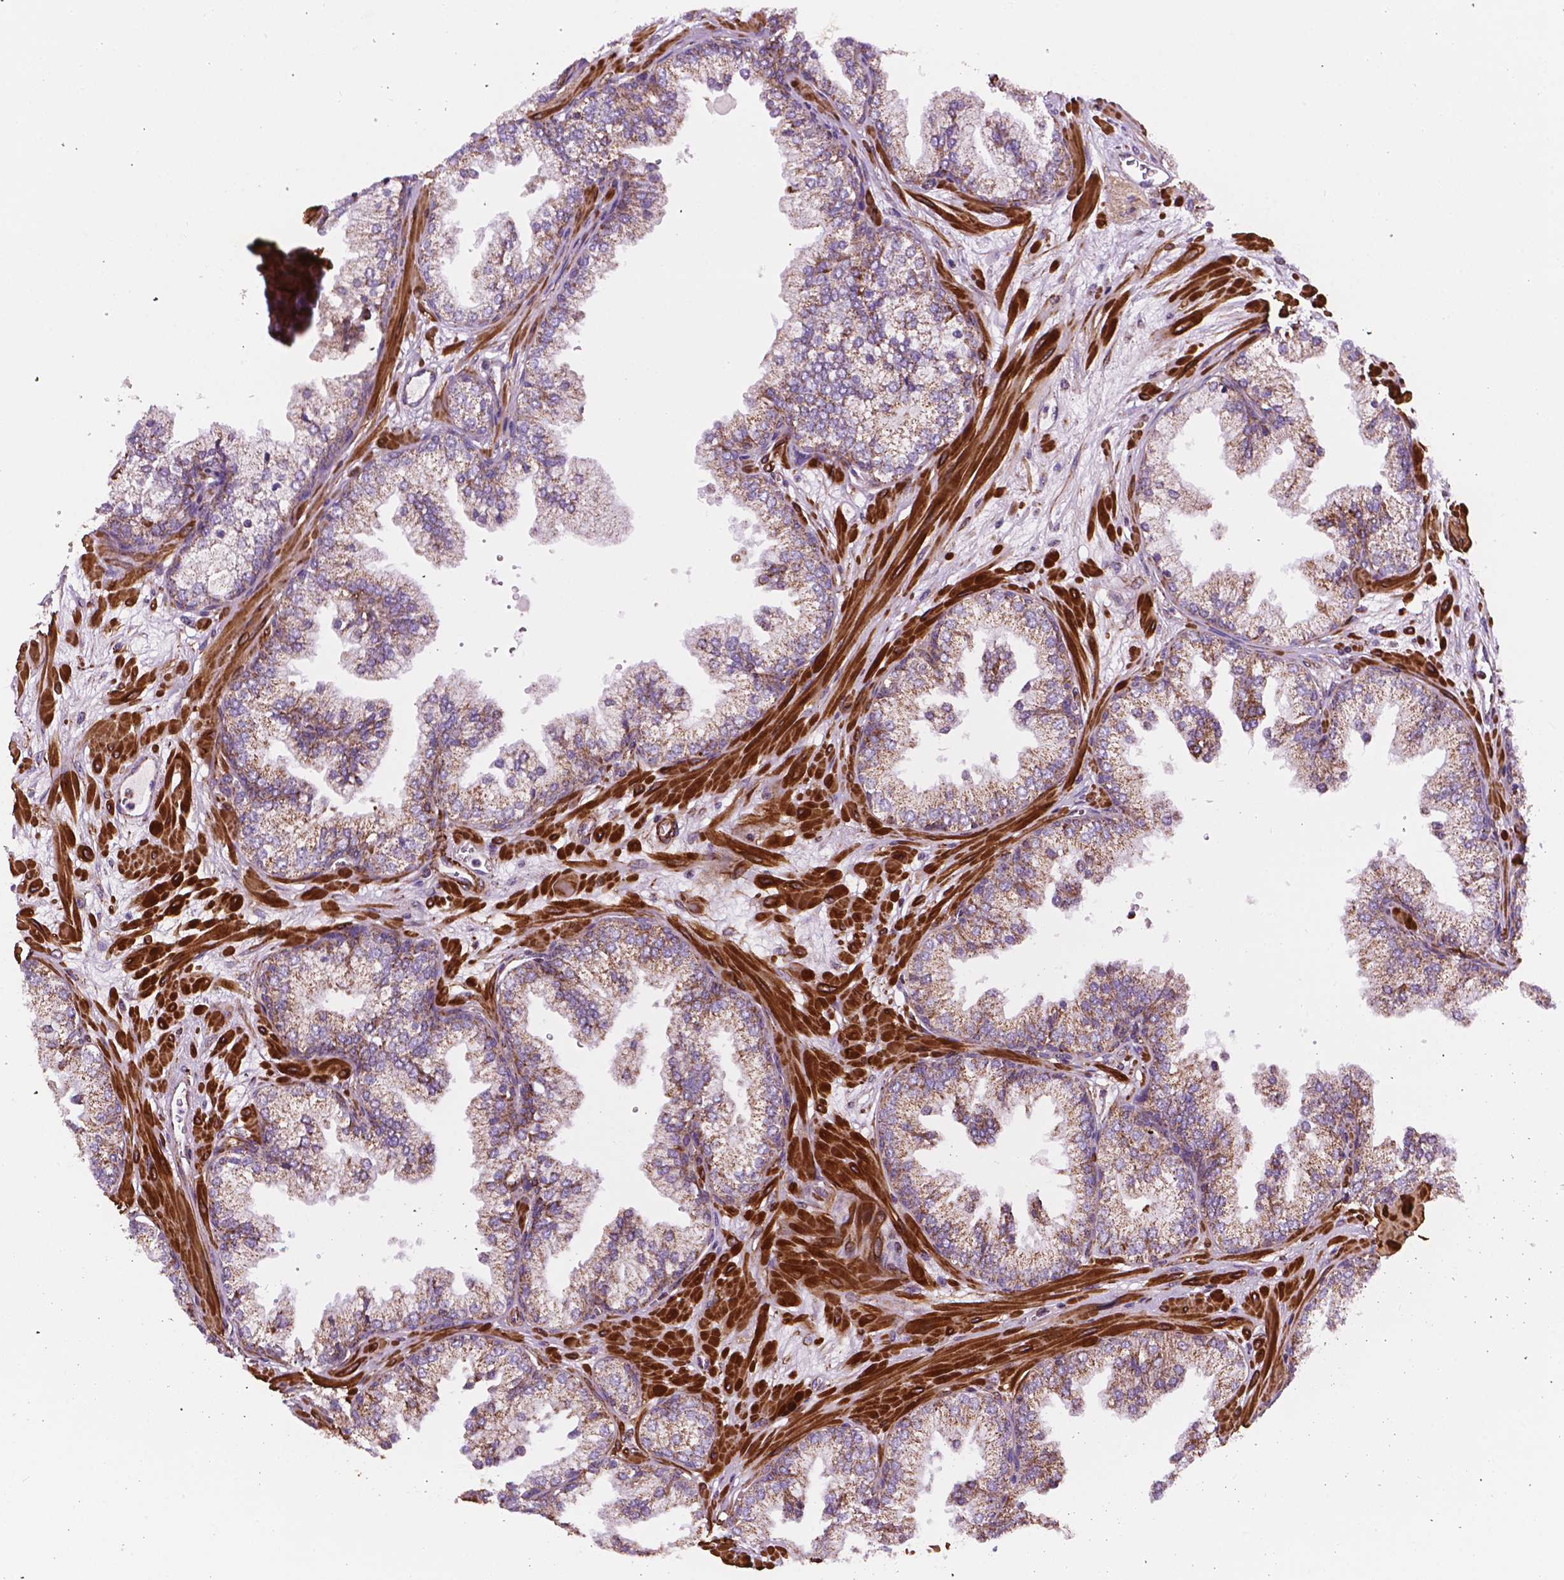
{"staining": {"intensity": "moderate", "quantity": ">75%", "location": "cytoplasmic/membranous"}, "tissue": "prostate", "cell_type": "Glandular cells", "image_type": "normal", "snomed": [{"axis": "morphology", "description": "Normal tissue, NOS"}, {"axis": "topography", "description": "Prostate"}, {"axis": "topography", "description": "Peripheral nerve tissue"}], "caption": "DAB immunohistochemical staining of unremarkable human prostate demonstrates moderate cytoplasmic/membranous protein positivity in approximately >75% of glandular cells. (DAB IHC with brightfield microscopy, high magnification).", "gene": "GEMIN4", "patient": {"sex": "male", "age": 61}}